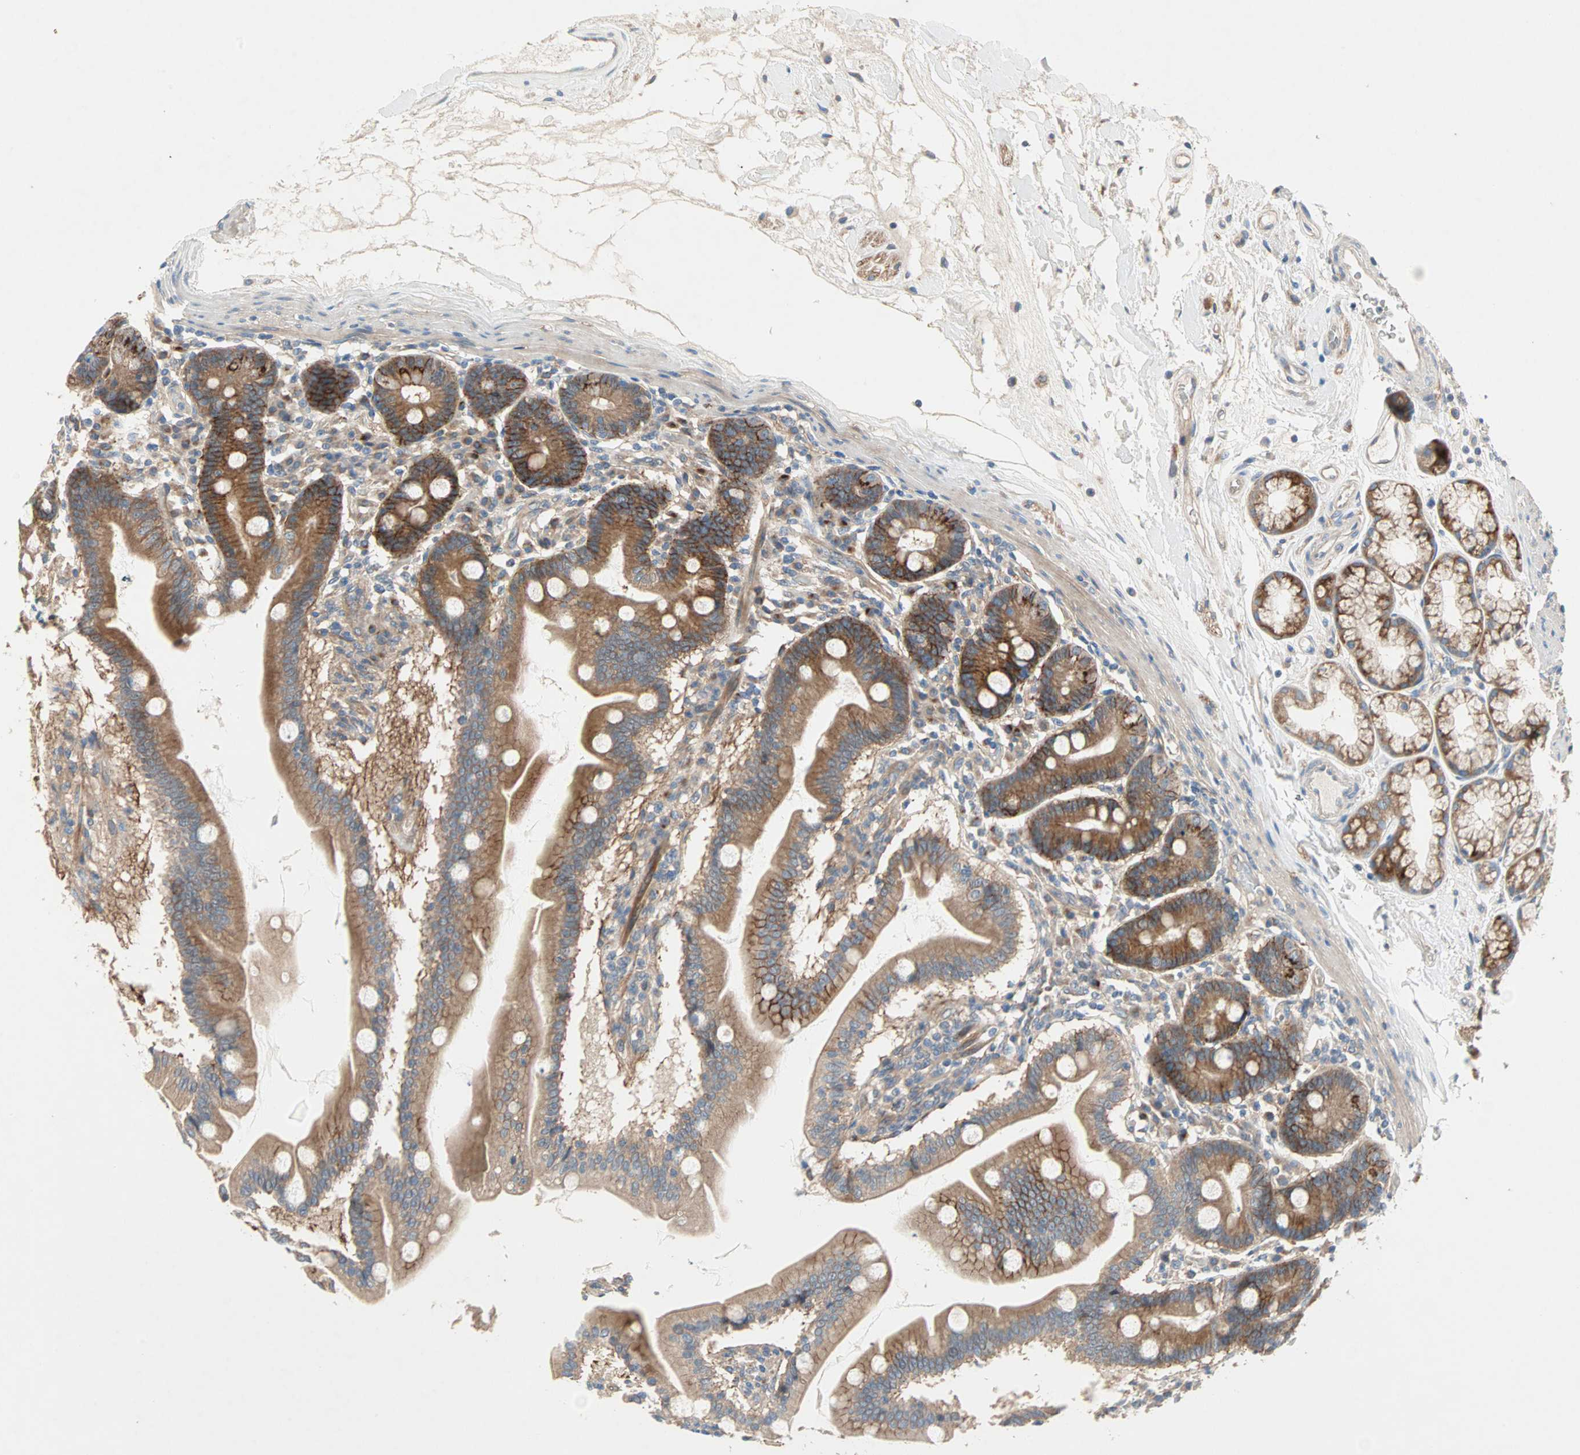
{"staining": {"intensity": "moderate", "quantity": ">75%", "location": "cytoplasmic/membranous"}, "tissue": "duodenum", "cell_type": "Glandular cells", "image_type": "normal", "snomed": [{"axis": "morphology", "description": "Normal tissue, NOS"}, {"axis": "topography", "description": "Duodenum"}], "caption": "Glandular cells display medium levels of moderate cytoplasmic/membranous positivity in approximately >75% of cells in benign duodenum.", "gene": "PDE8A", "patient": {"sex": "female", "age": 64}}